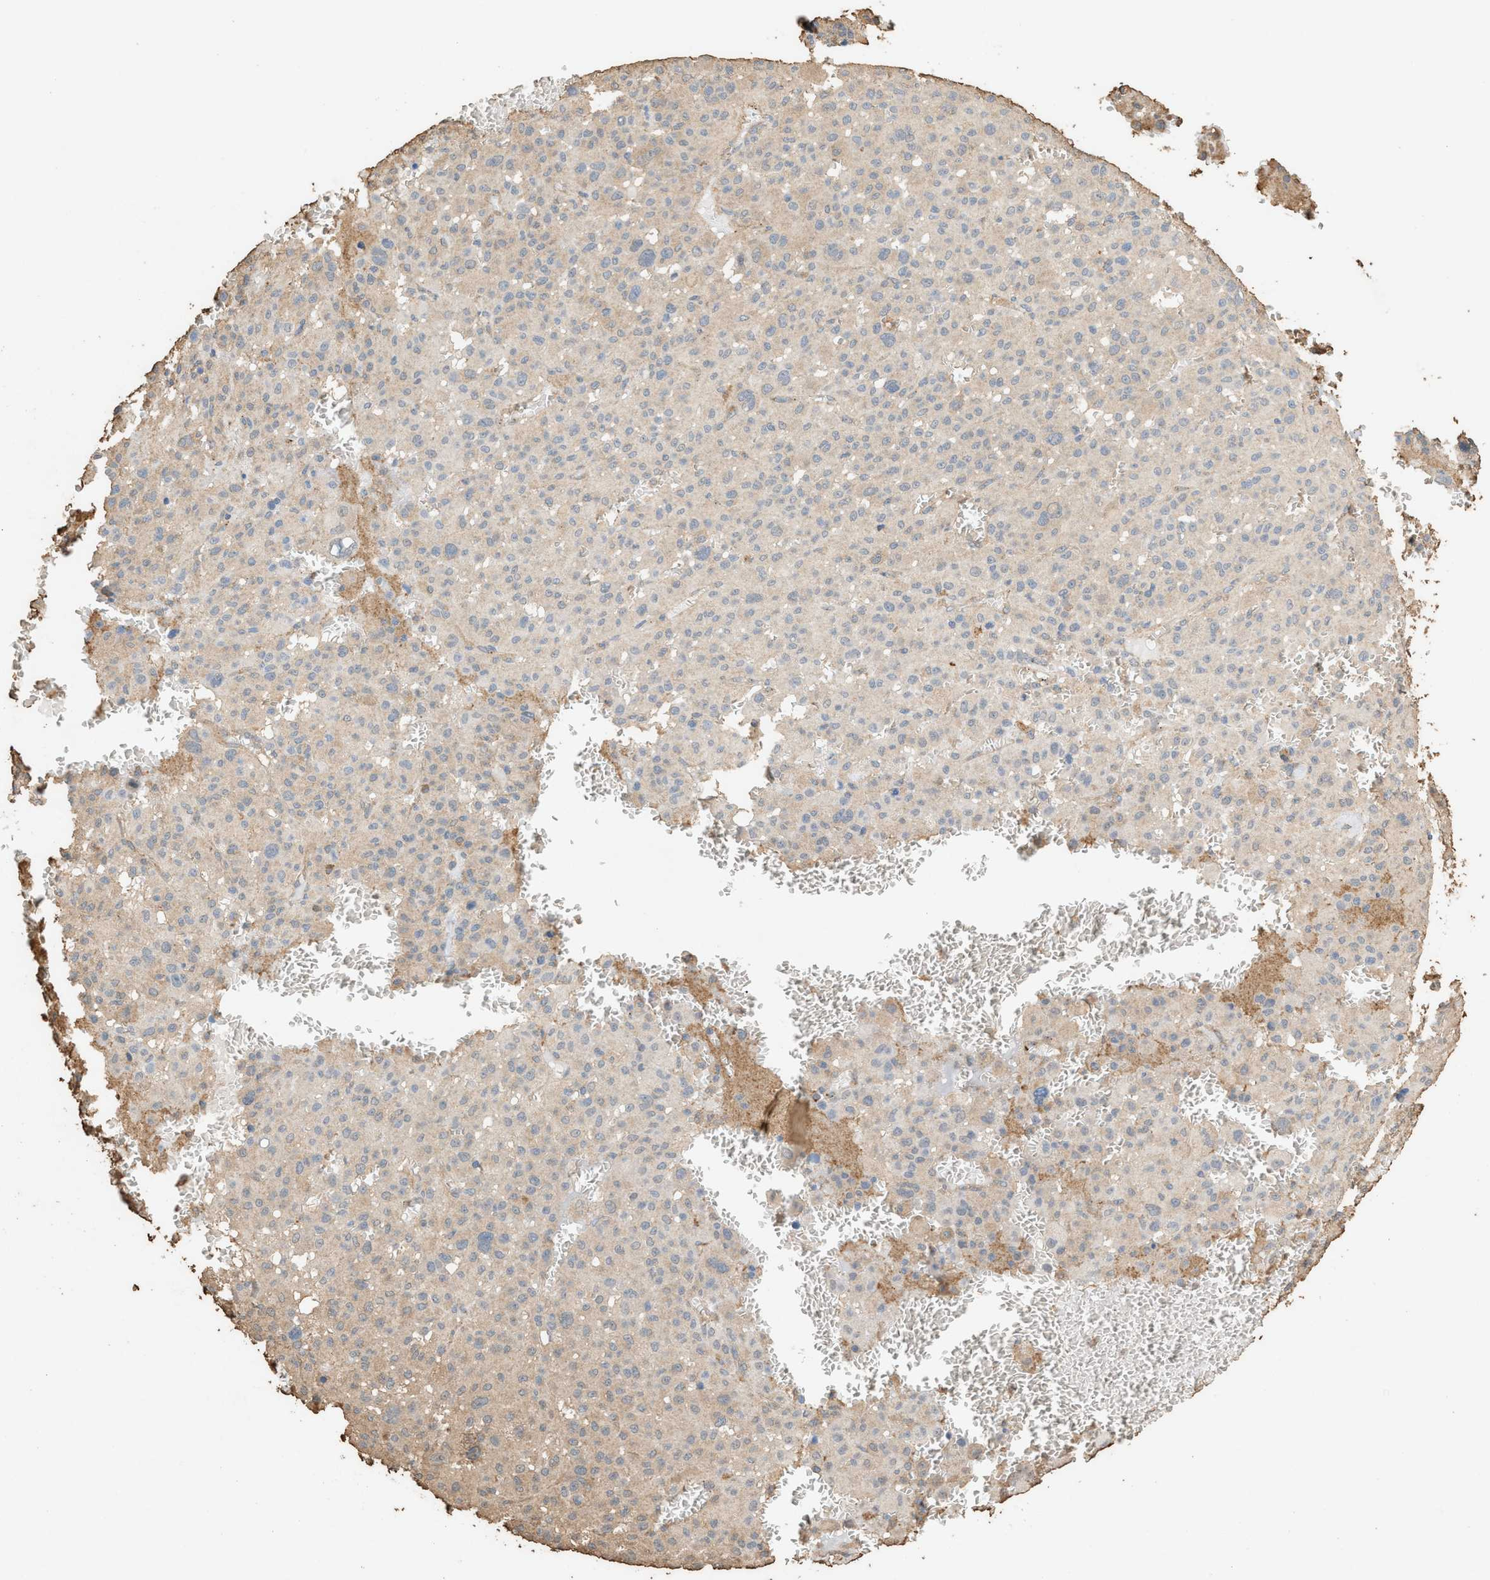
{"staining": {"intensity": "weak", "quantity": "<25%", "location": "cytoplasmic/membranous"}, "tissue": "melanoma", "cell_type": "Tumor cells", "image_type": "cancer", "snomed": [{"axis": "morphology", "description": "Malignant melanoma, Metastatic site"}, {"axis": "topography", "description": "Skin"}], "caption": "DAB immunohistochemical staining of malignant melanoma (metastatic site) displays no significant positivity in tumor cells.", "gene": "DCAF7", "patient": {"sex": "female", "age": 74}}